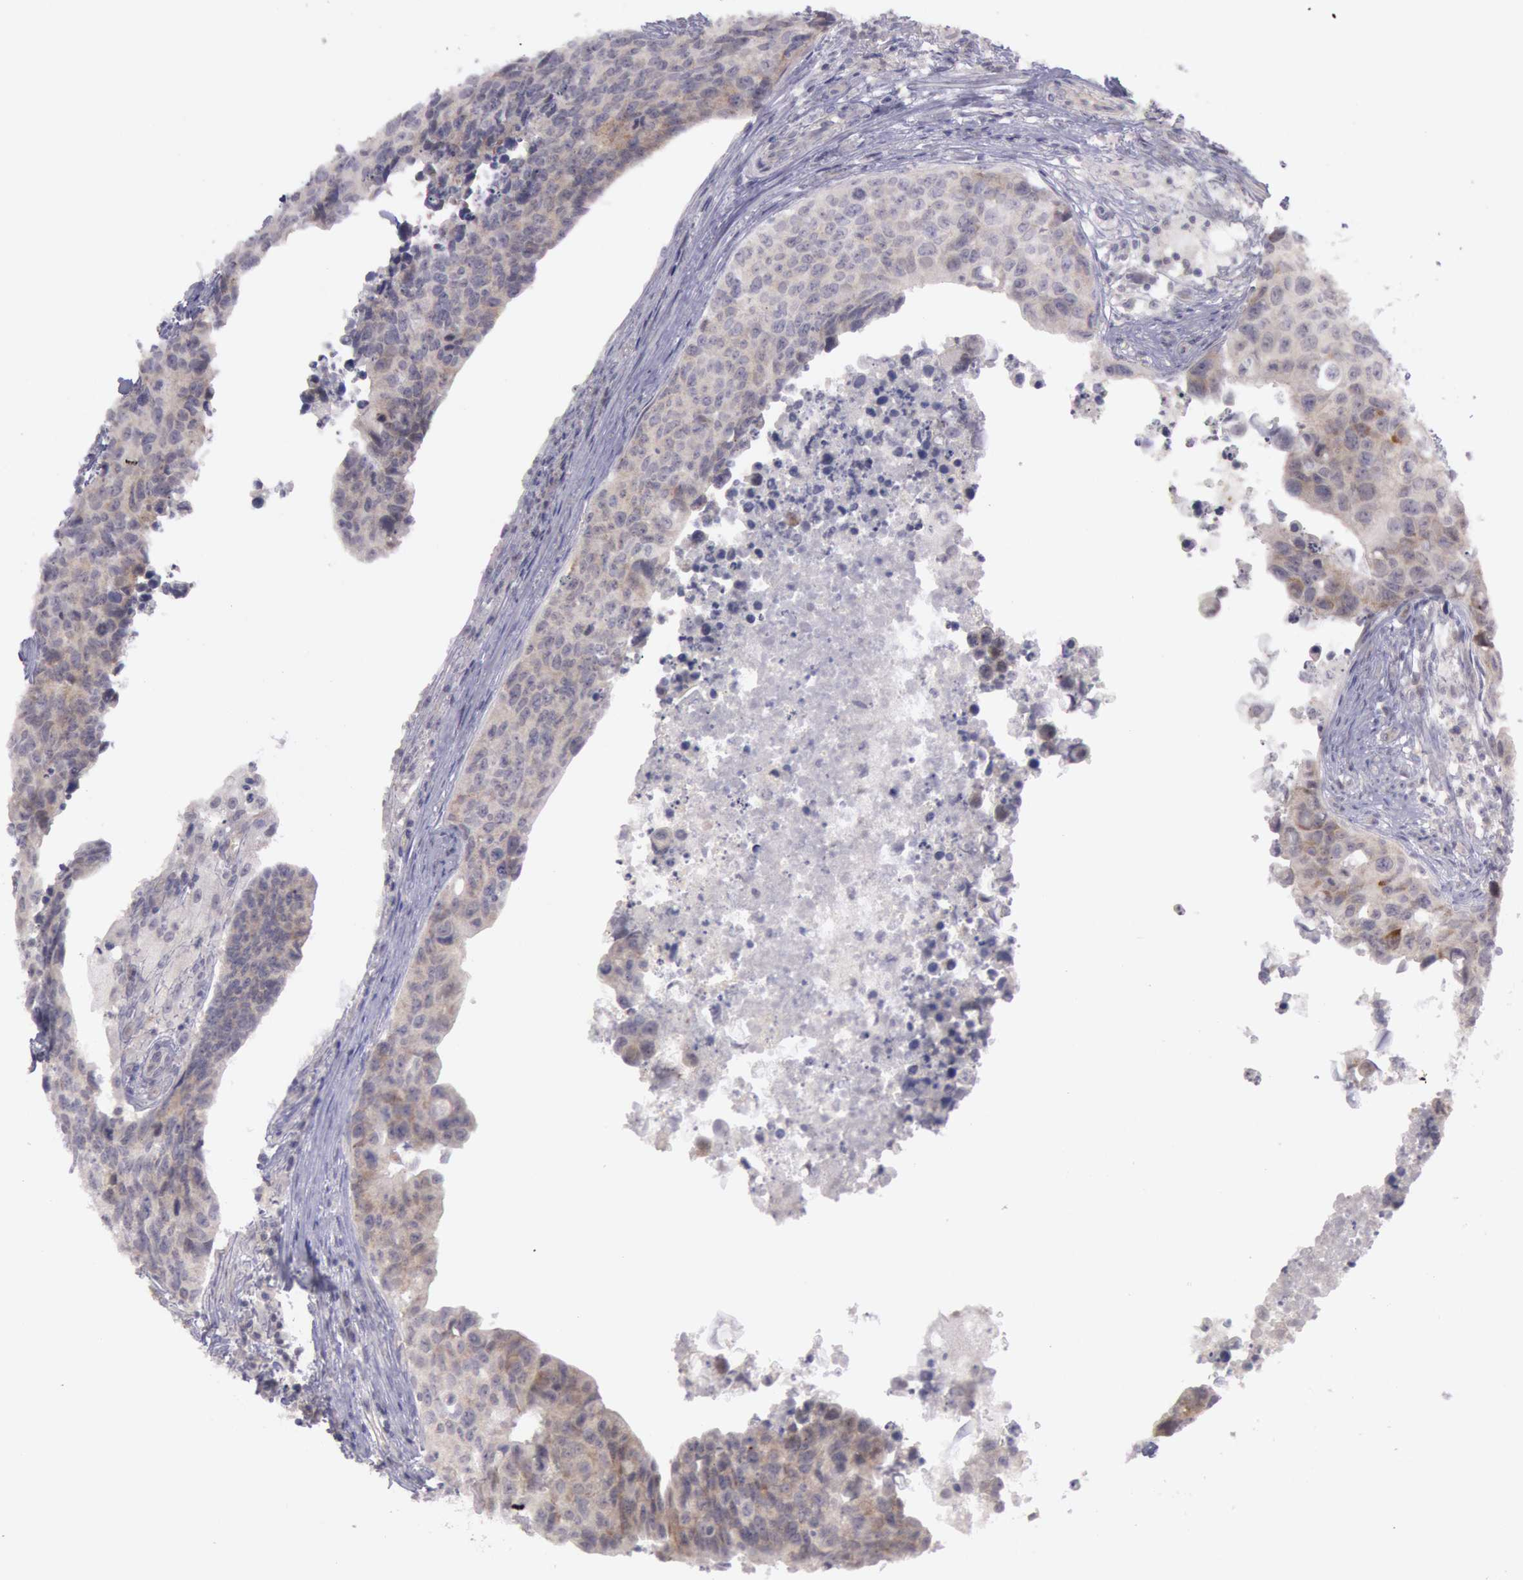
{"staining": {"intensity": "weak", "quantity": ">75%", "location": "cytoplasmic/membranous"}, "tissue": "urothelial cancer", "cell_type": "Tumor cells", "image_type": "cancer", "snomed": [{"axis": "morphology", "description": "Urothelial carcinoma, High grade"}, {"axis": "topography", "description": "Urinary bladder"}], "caption": "Tumor cells demonstrate weak cytoplasmic/membranous staining in approximately >75% of cells in urothelial carcinoma (high-grade). The protein is shown in brown color, while the nuclei are stained blue.", "gene": "TRIB2", "patient": {"sex": "male", "age": 81}}